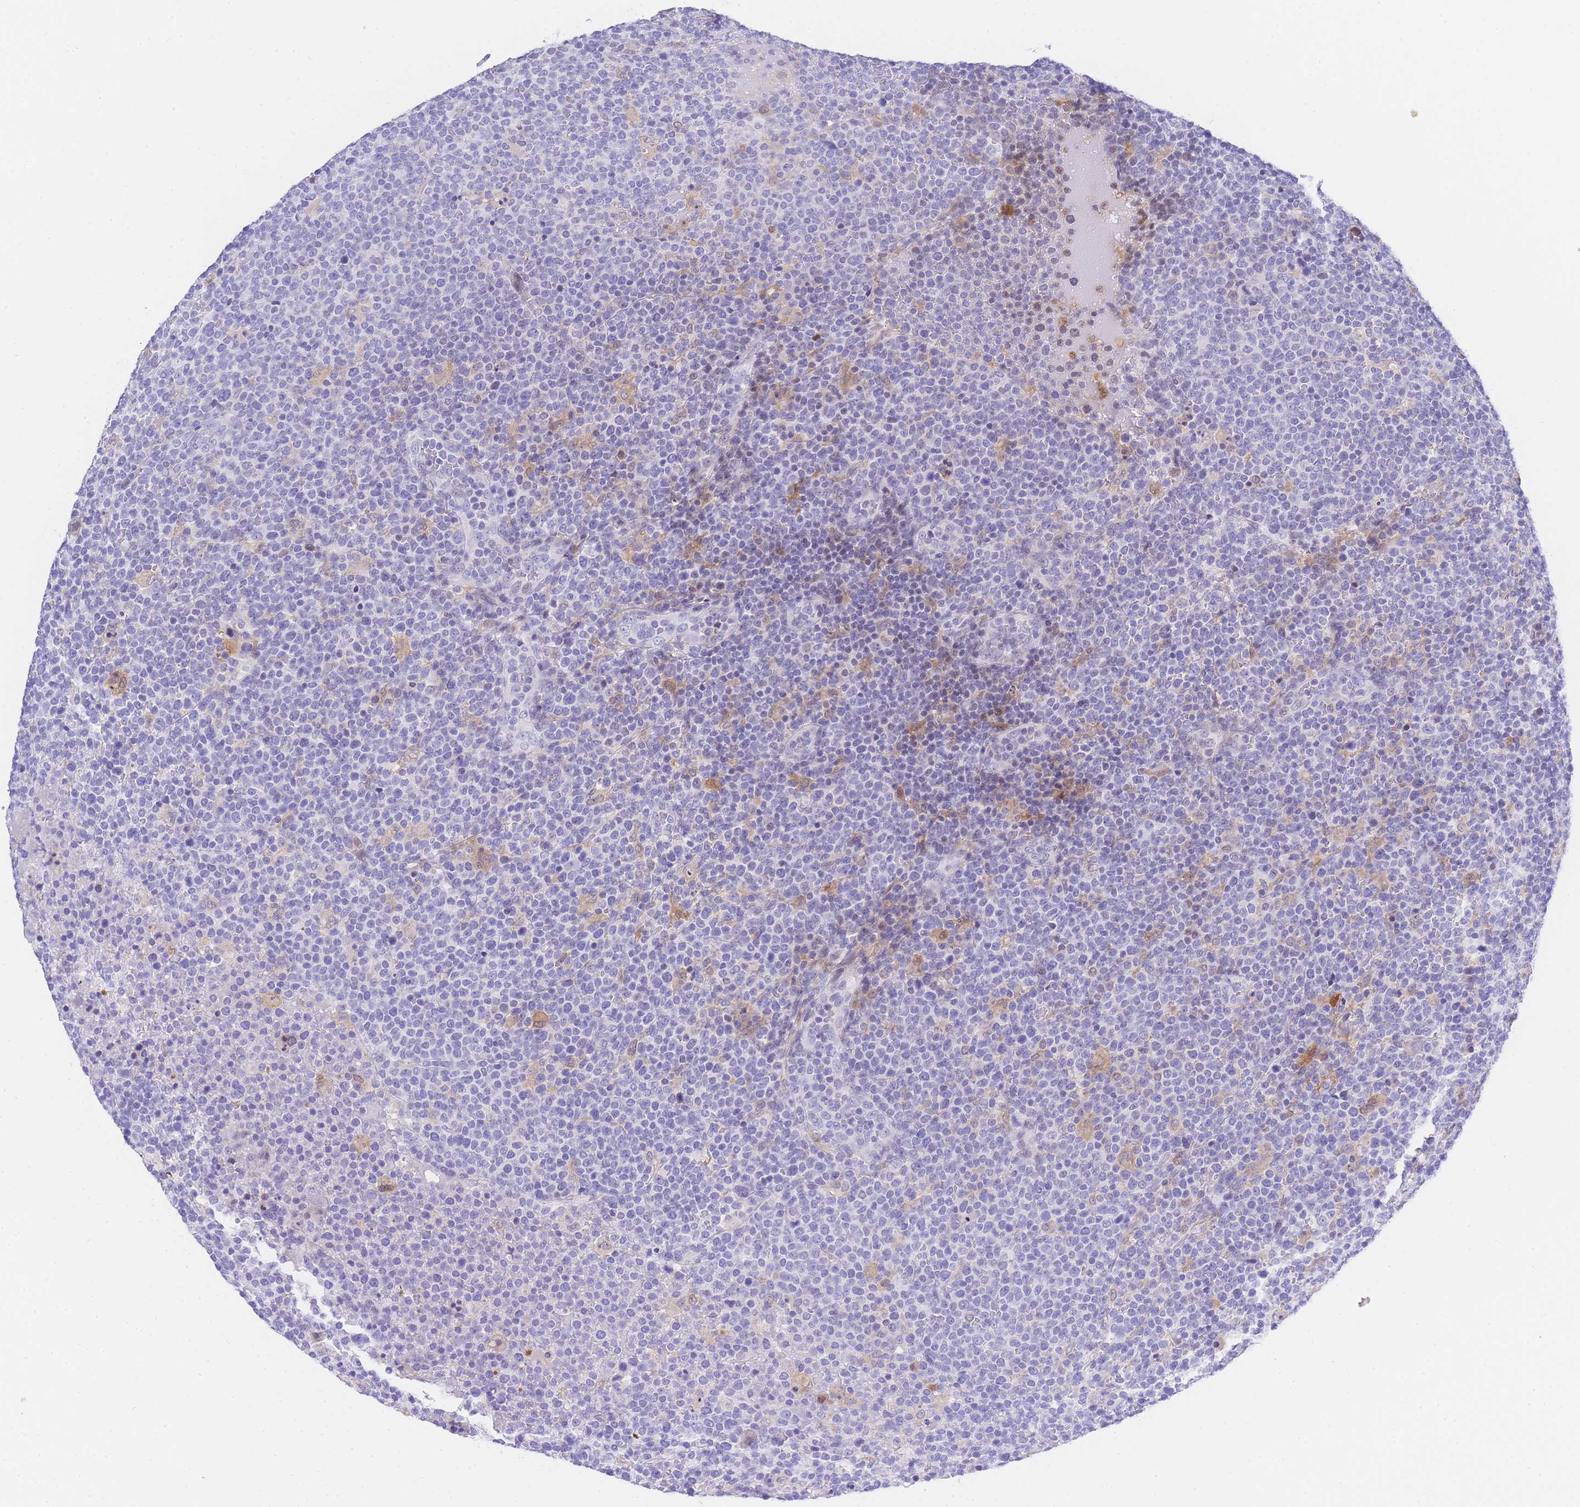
{"staining": {"intensity": "negative", "quantity": "none", "location": "none"}, "tissue": "lymphoma", "cell_type": "Tumor cells", "image_type": "cancer", "snomed": [{"axis": "morphology", "description": "Malignant lymphoma, non-Hodgkin's type, High grade"}, {"axis": "topography", "description": "Lymph node"}], "caption": "Malignant lymphoma, non-Hodgkin's type (high-grade) was stained to show a protein in brown. There is no significant expression in tumor cells.", "gene": "TIFAB", "patient": {"sex": "male", "age": 61}}